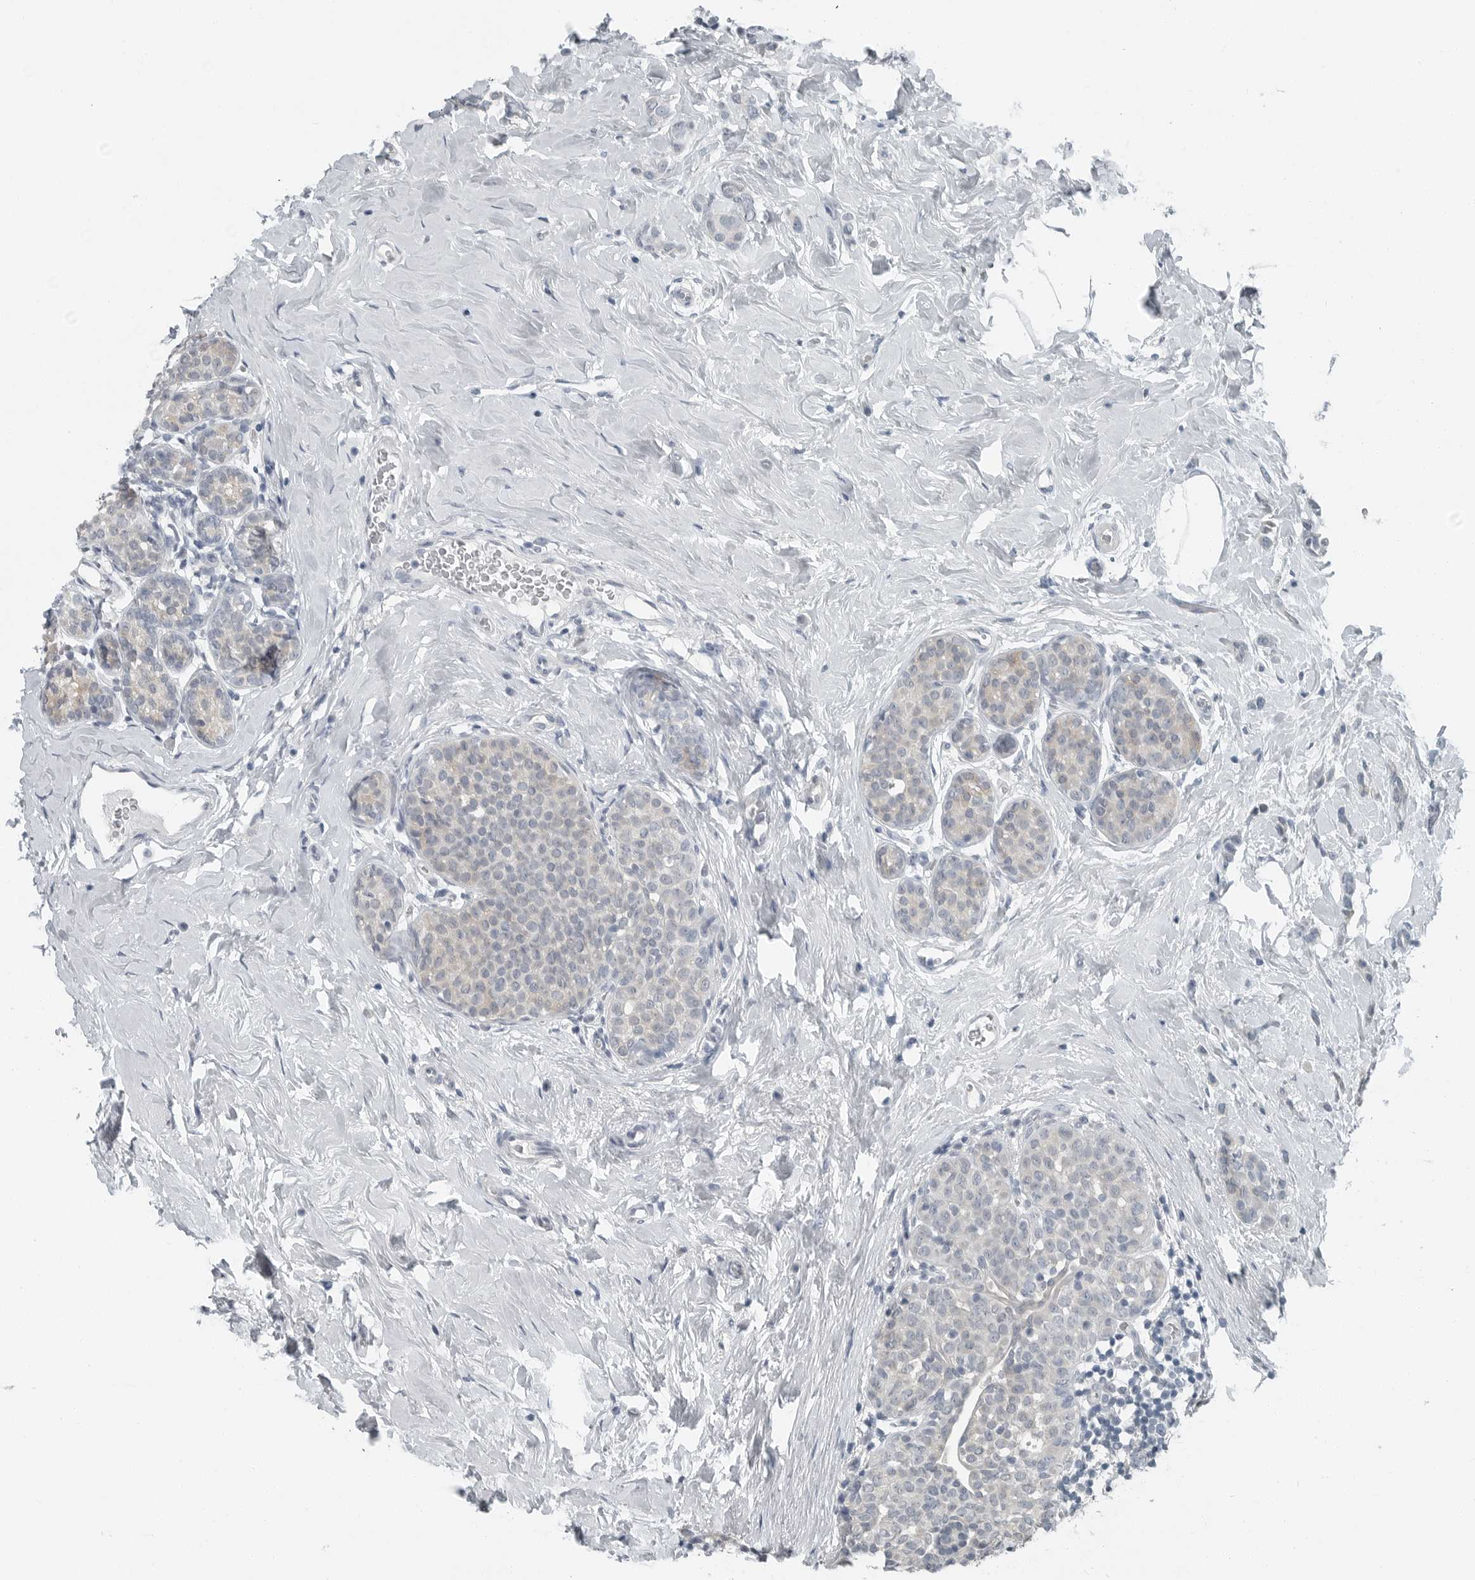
{"staining": {"intensity": "negative", "quantity": "none", "location": "none"}, "tissue": "breast cancer", "cell_type": "Tumor cells", "image_type": "cancer", "snomed": [{"axis": "morphology", "description": "Lobular carcinoma, in situ"}, {"axis": "morphology", "description": "Lobular carcinoma"}, {"axis": "topography", "description": "Breast"}], "caption": "This photomicrograph is of lobular carcinoma in situ (breast) stained with immunohistochemistry to label a protein in brown with the nuclei are counter-stained blue. There is no positivity in tumor cells.", "gene": "KYAT1", "patient": {"sex": "female", "age": 41}}